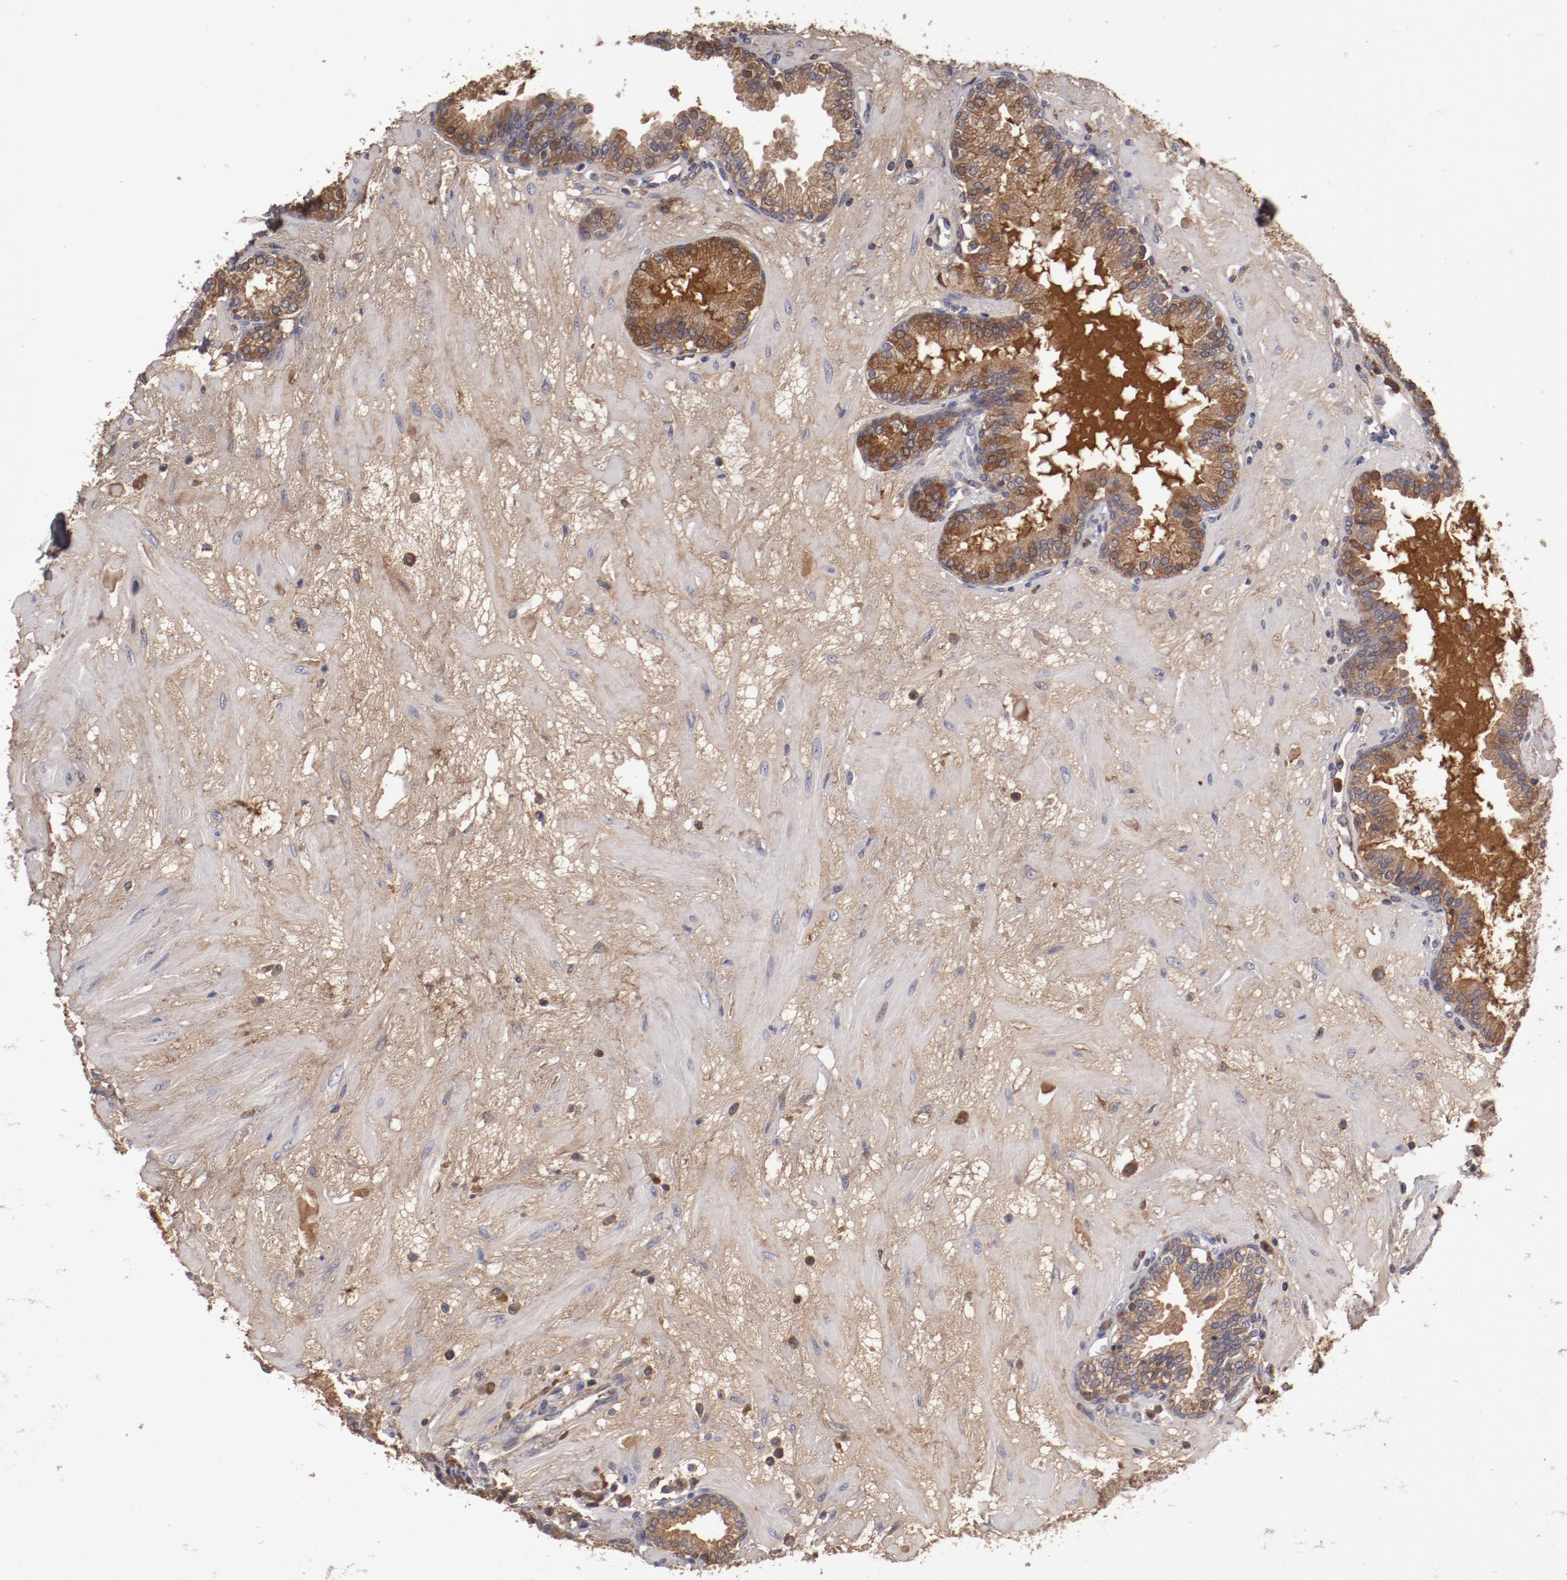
{"staining": {"intensity": "moderate", "quantity": "25%-75%", "location": "cytoplasmic/membranous"}, "tissue": "prostate", "cell_type": "Glandular cells", "image_type": "normal", "snomed": [{"axis": "morphology", "description": "Normal tissue, NOS"}, {"axis": "topography", "description": "Prostate"}], "caption": "DAB (3,3'-diaminobenzidine) immunohistochemical staining of benign prostate exhibits moderate cytoplasmic/membranous protein positivity in approximately 25%-75% of glandular cells. The protein is stained brown, and the nuclei are stained in blue (DAB (3,3'-diaminobenzidine) IHC with brightfield microscopy, high magnification).", "gene": "CP", "patient": {"sex": "male", "age": 64}}